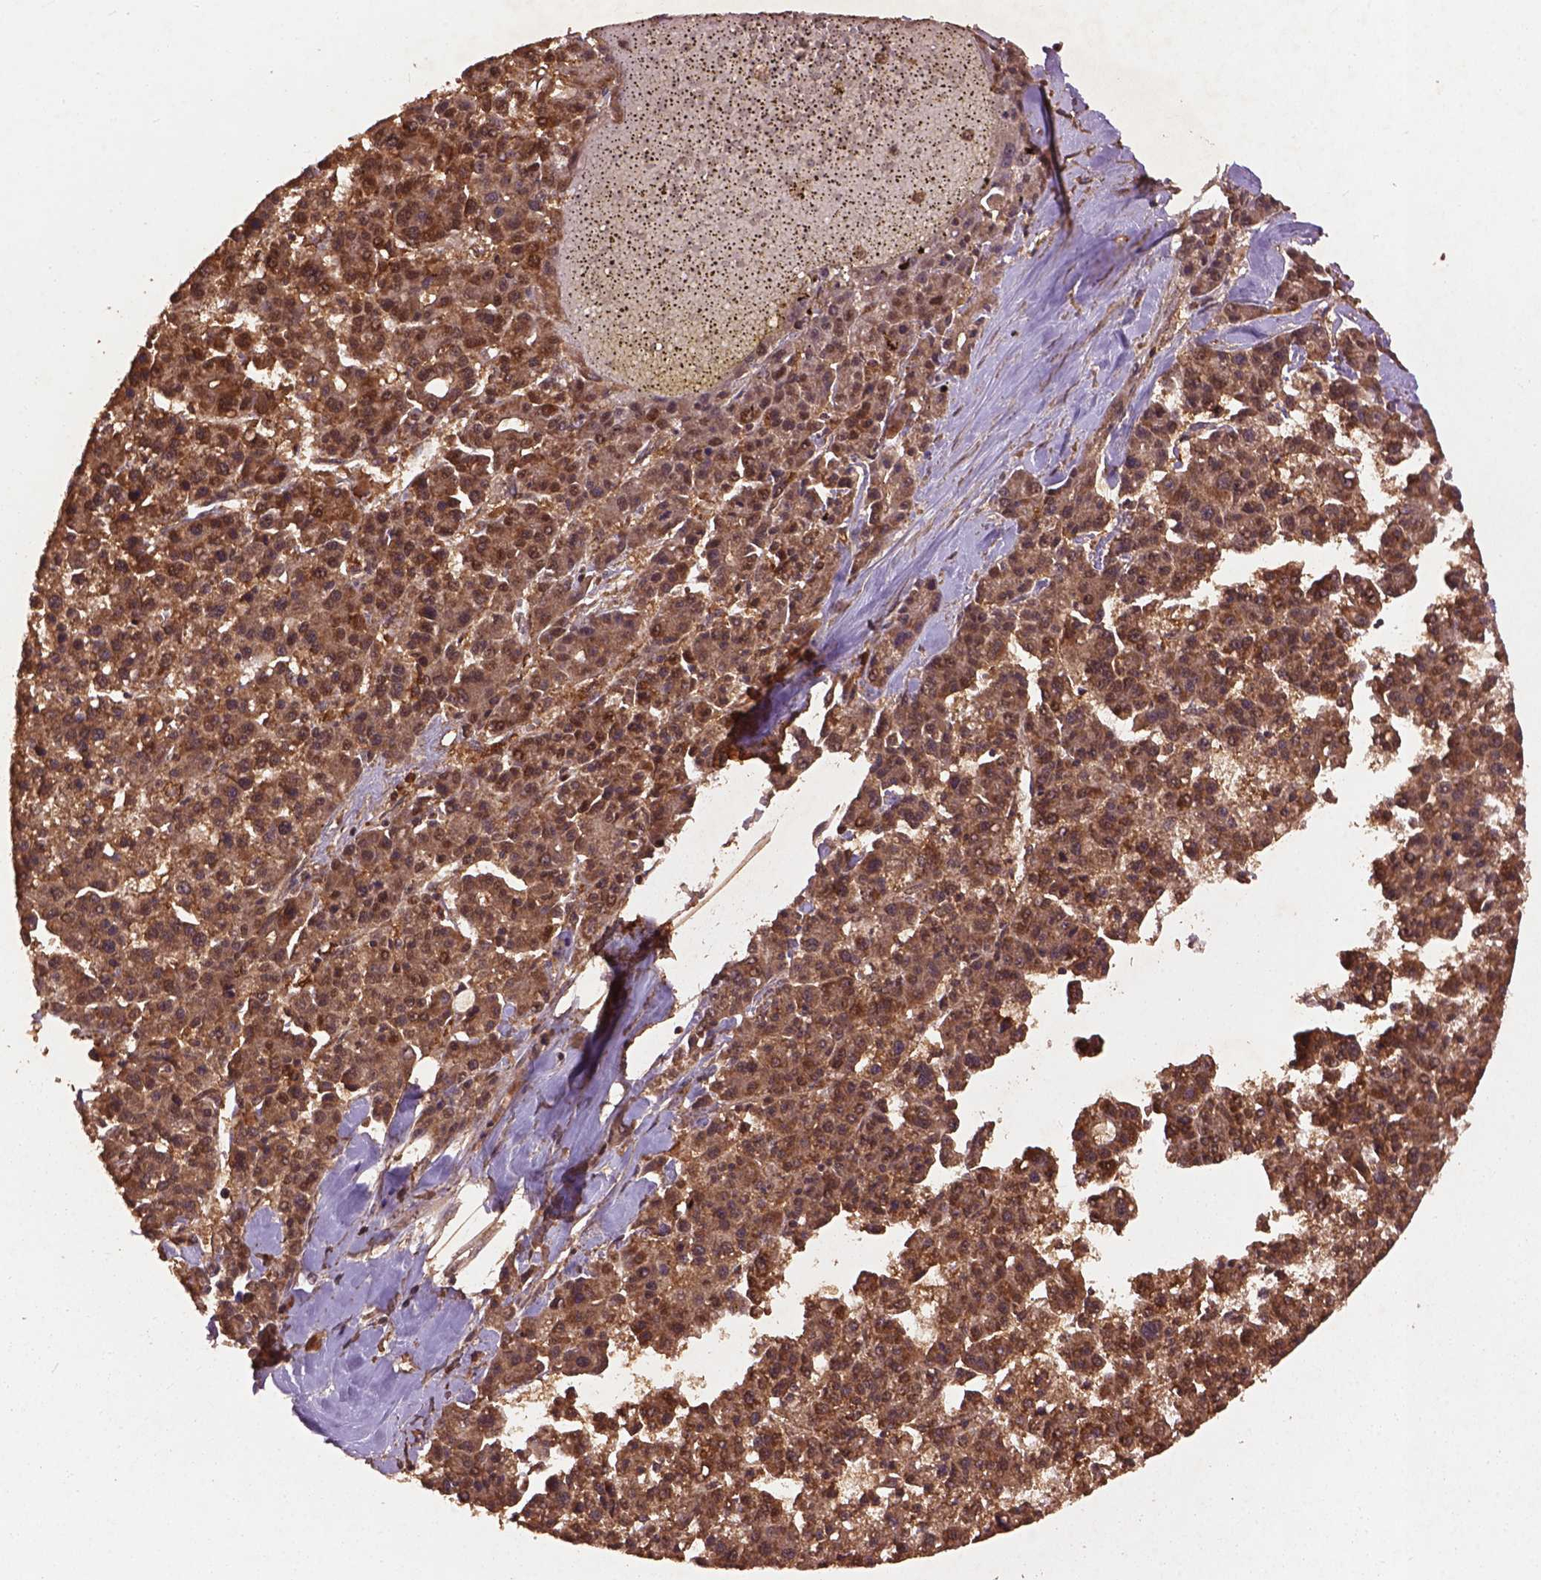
{"staining": {"intensity": "moderate", "quantity": ">75%", "location": "cytoplasmic/membranous"}, "tissue": "liver cancer", "cell_type": "Tumor cells", "image_type": "cancer", "snomed": [{"axis": "morphology", "description": "Carcinoma, Hepatocellular, NOS"}, {"axis": "topography", "description": "Liver"}], "caption": "This is an image of immunohistochemistry staining of liver cancer (hepatocellular carcinoma), which shows moderate staining in the cytoplasmic/membranous of tumor cells.", "gene": "BABAM1", "patient": {"sex": "female", "age": 58}}